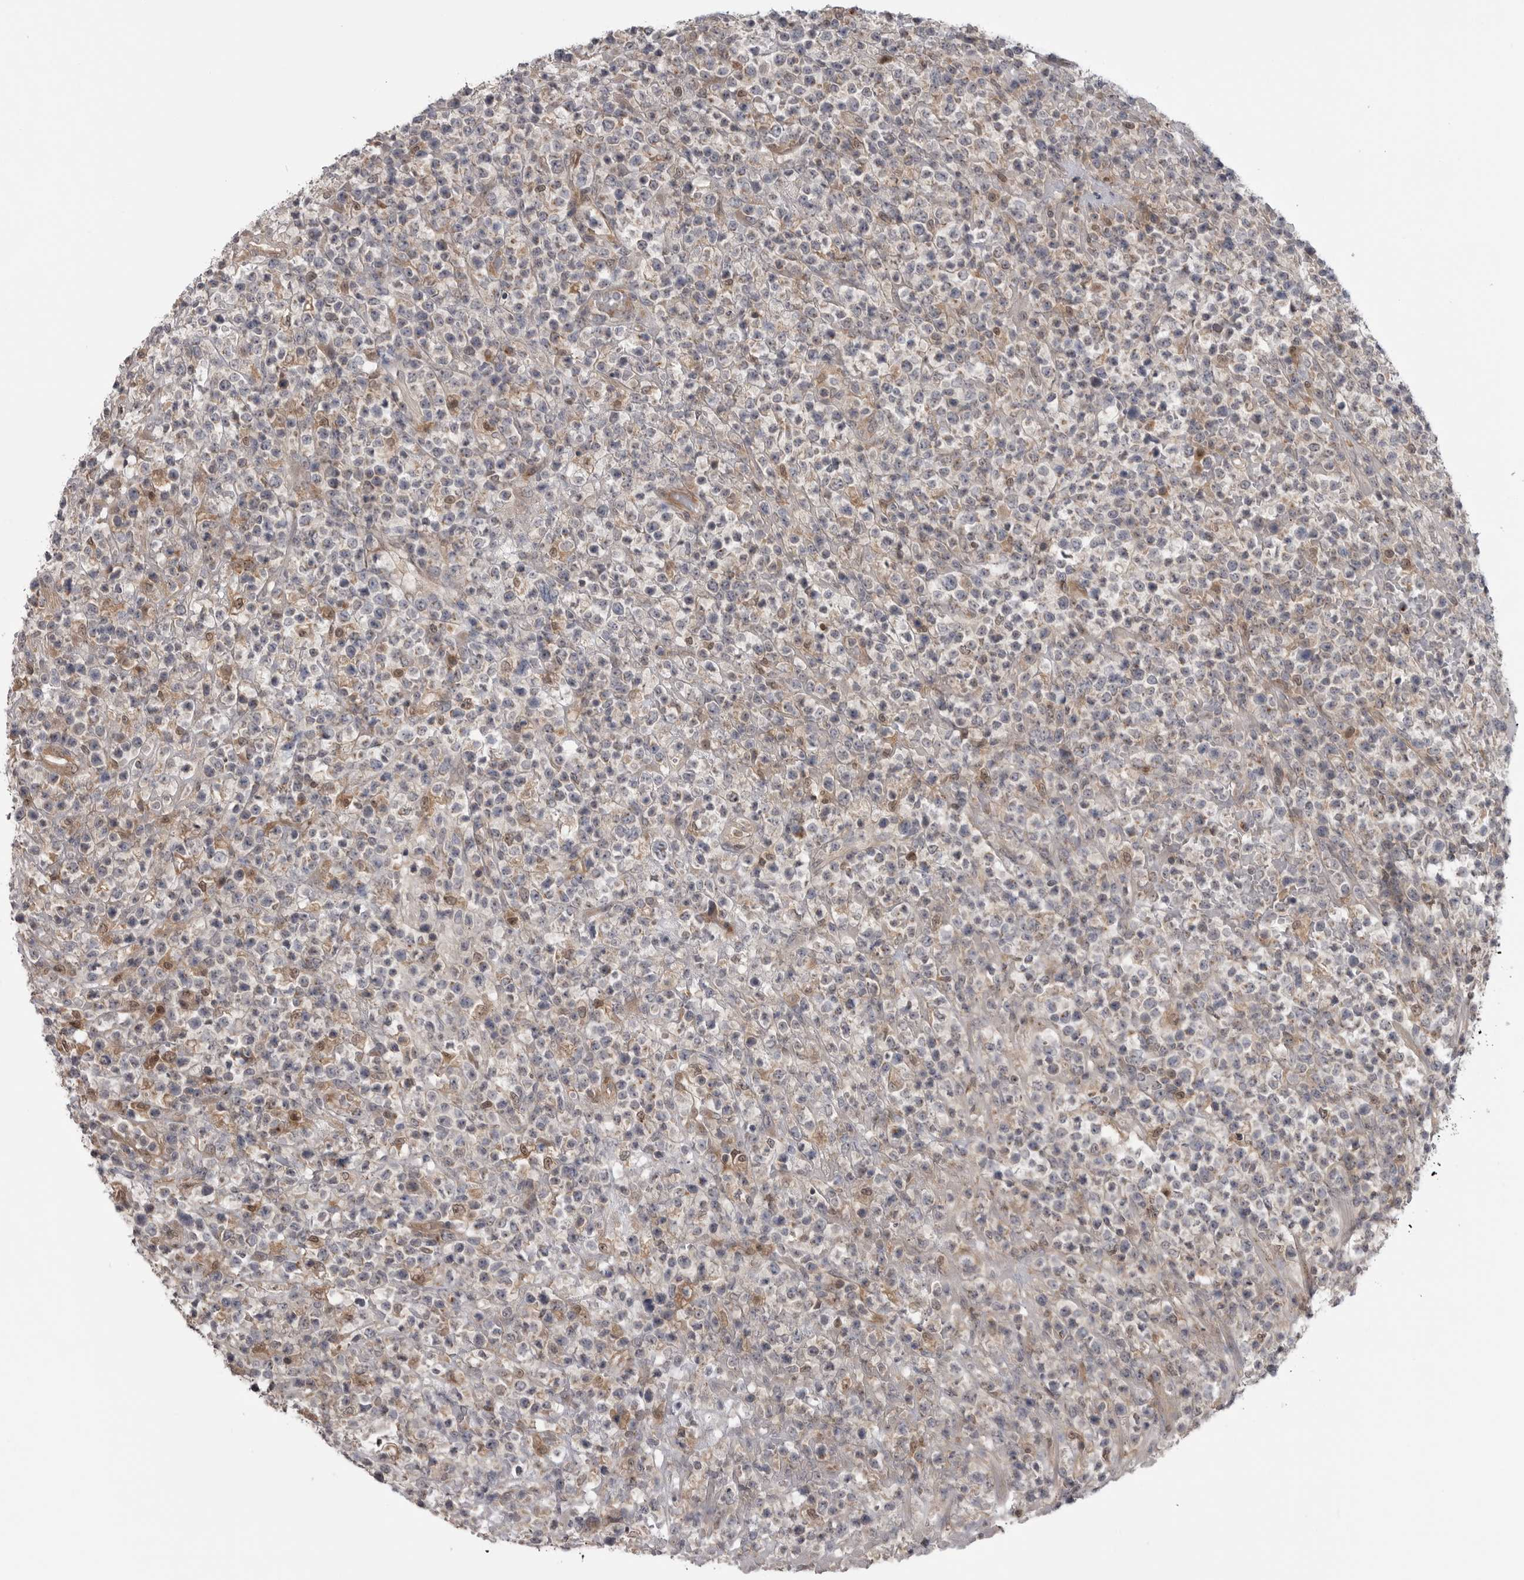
{"staining": {"intensity": "negative", "quantity": "none", "location": "none"}, "tissue": "lymphoma", "cell_type": "Tumor cells", "image_type": "cancer", "snomed": [{"axis": "morphology", "description": "Malignant lymphoma, non-Hodgkin's type, High grade"}, {"axis": "topography", "description": "Colon"}], "caption": "Immunohistochemistry histopathology image of neoplastic tissue: malignant lymphoma, non-Hodgkin's type (high-grade) stained with DAB shows no significant protein staining in tumor cells. The staining was performed using DAB (3,3'-diaminobenzidine) to visualize the protein expression in brown, while the nuclei were stained in blue with hematoxylin (Magnification: 20x).", "gene": "MAPK13", "patient": {"sex": "female", "age": 53}}